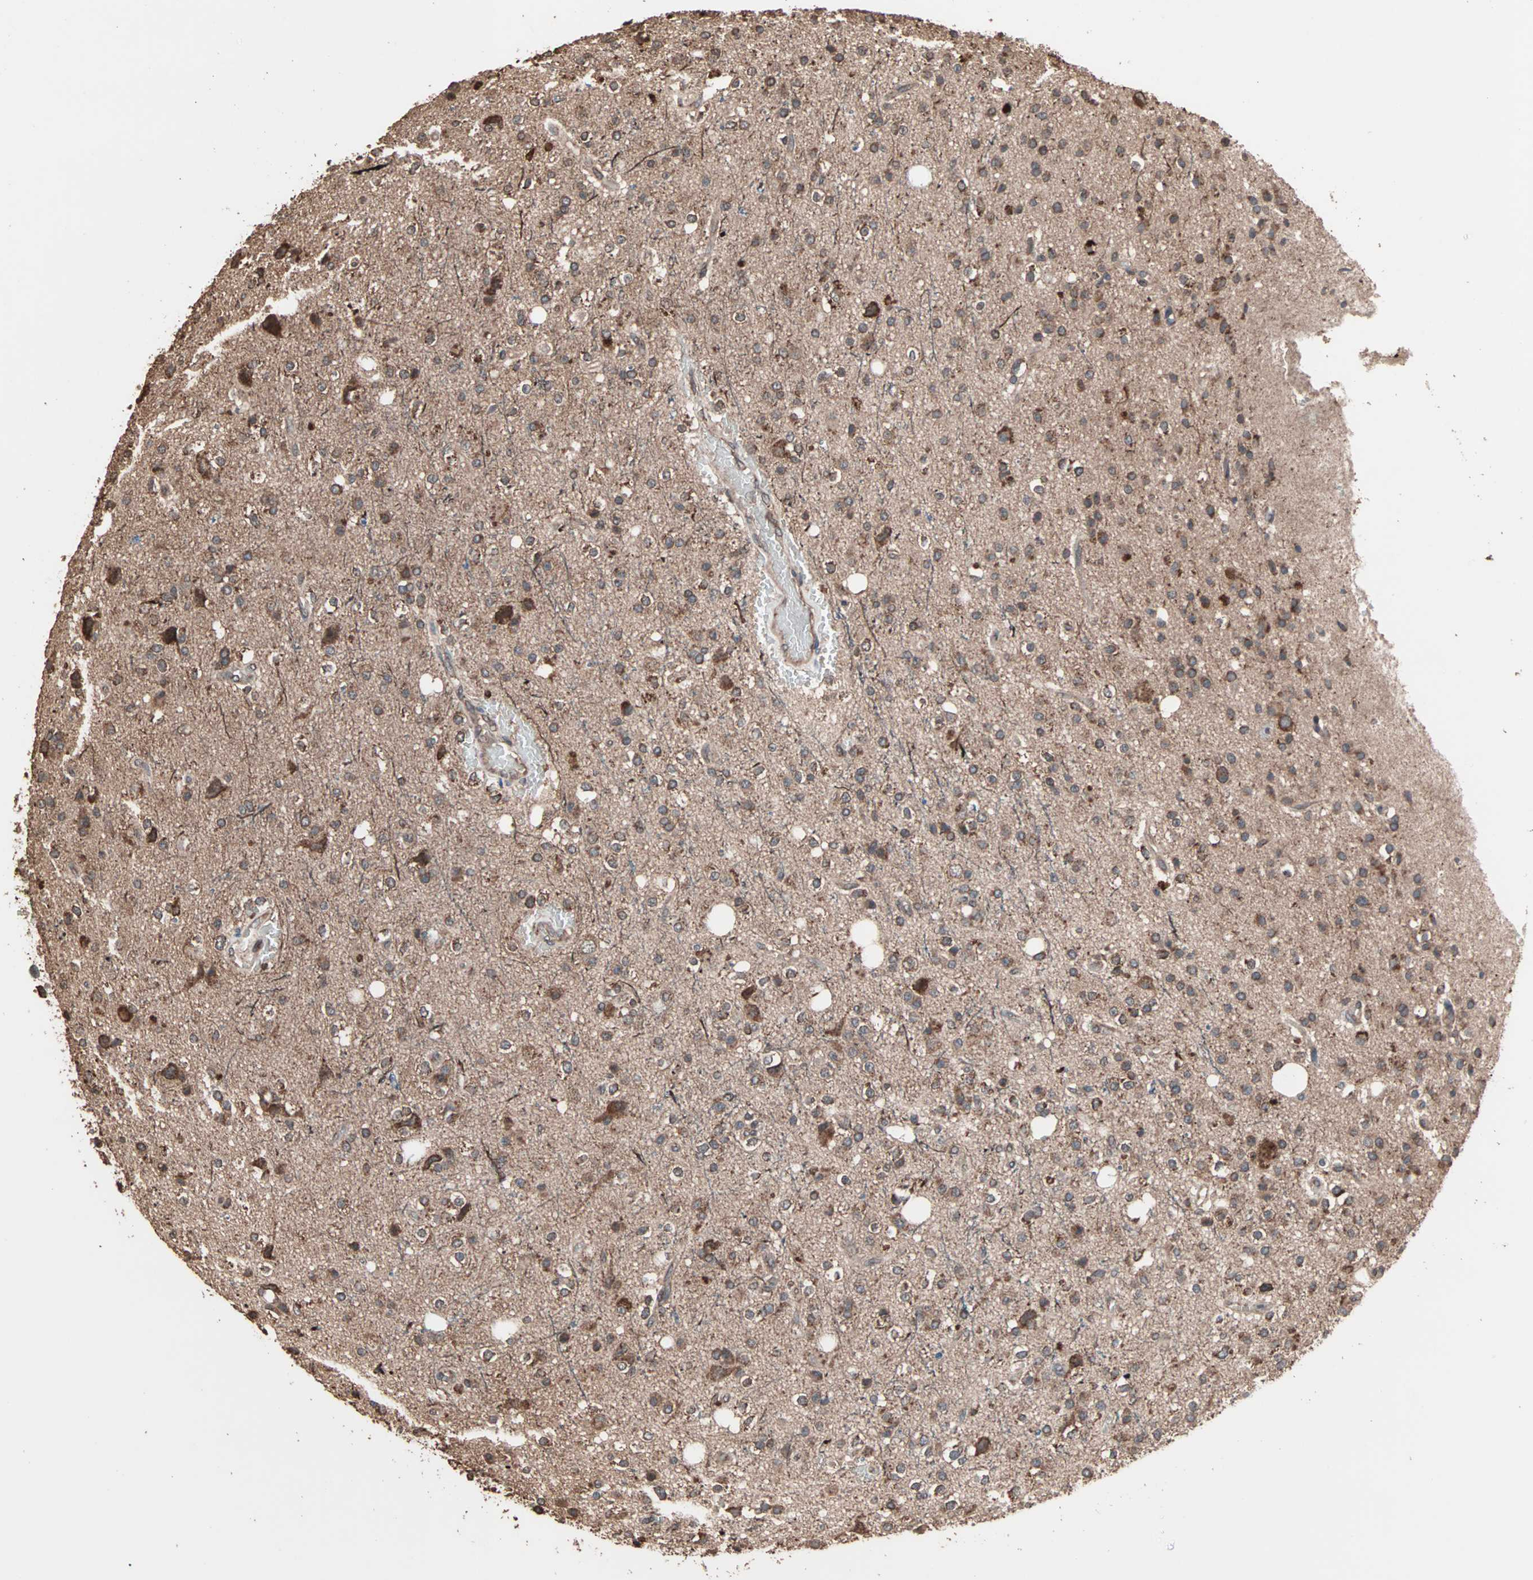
{"staining": {"intensity": "moderate", "quantity": ">75%", "location": "cytoplasmic/membranous"}, "tissue": "glioma", "cell_type": "Tumor cells", "image_type": "cancer", "snomed": [{"axis": "morphology", "description": "Glioma, malignant, High grade"}, {"axis": "topography", "description": "Brain"}], "caption": "DAB immunohistochemical staining of glioma shows moderate cytoplasmic/membranous protein expression in about >75% of tumor cells. (DAB IHC with brightfield microscopy, high magnification).", "gene": "MRPL2", "patient": {"sex": "male", "age": 47}}